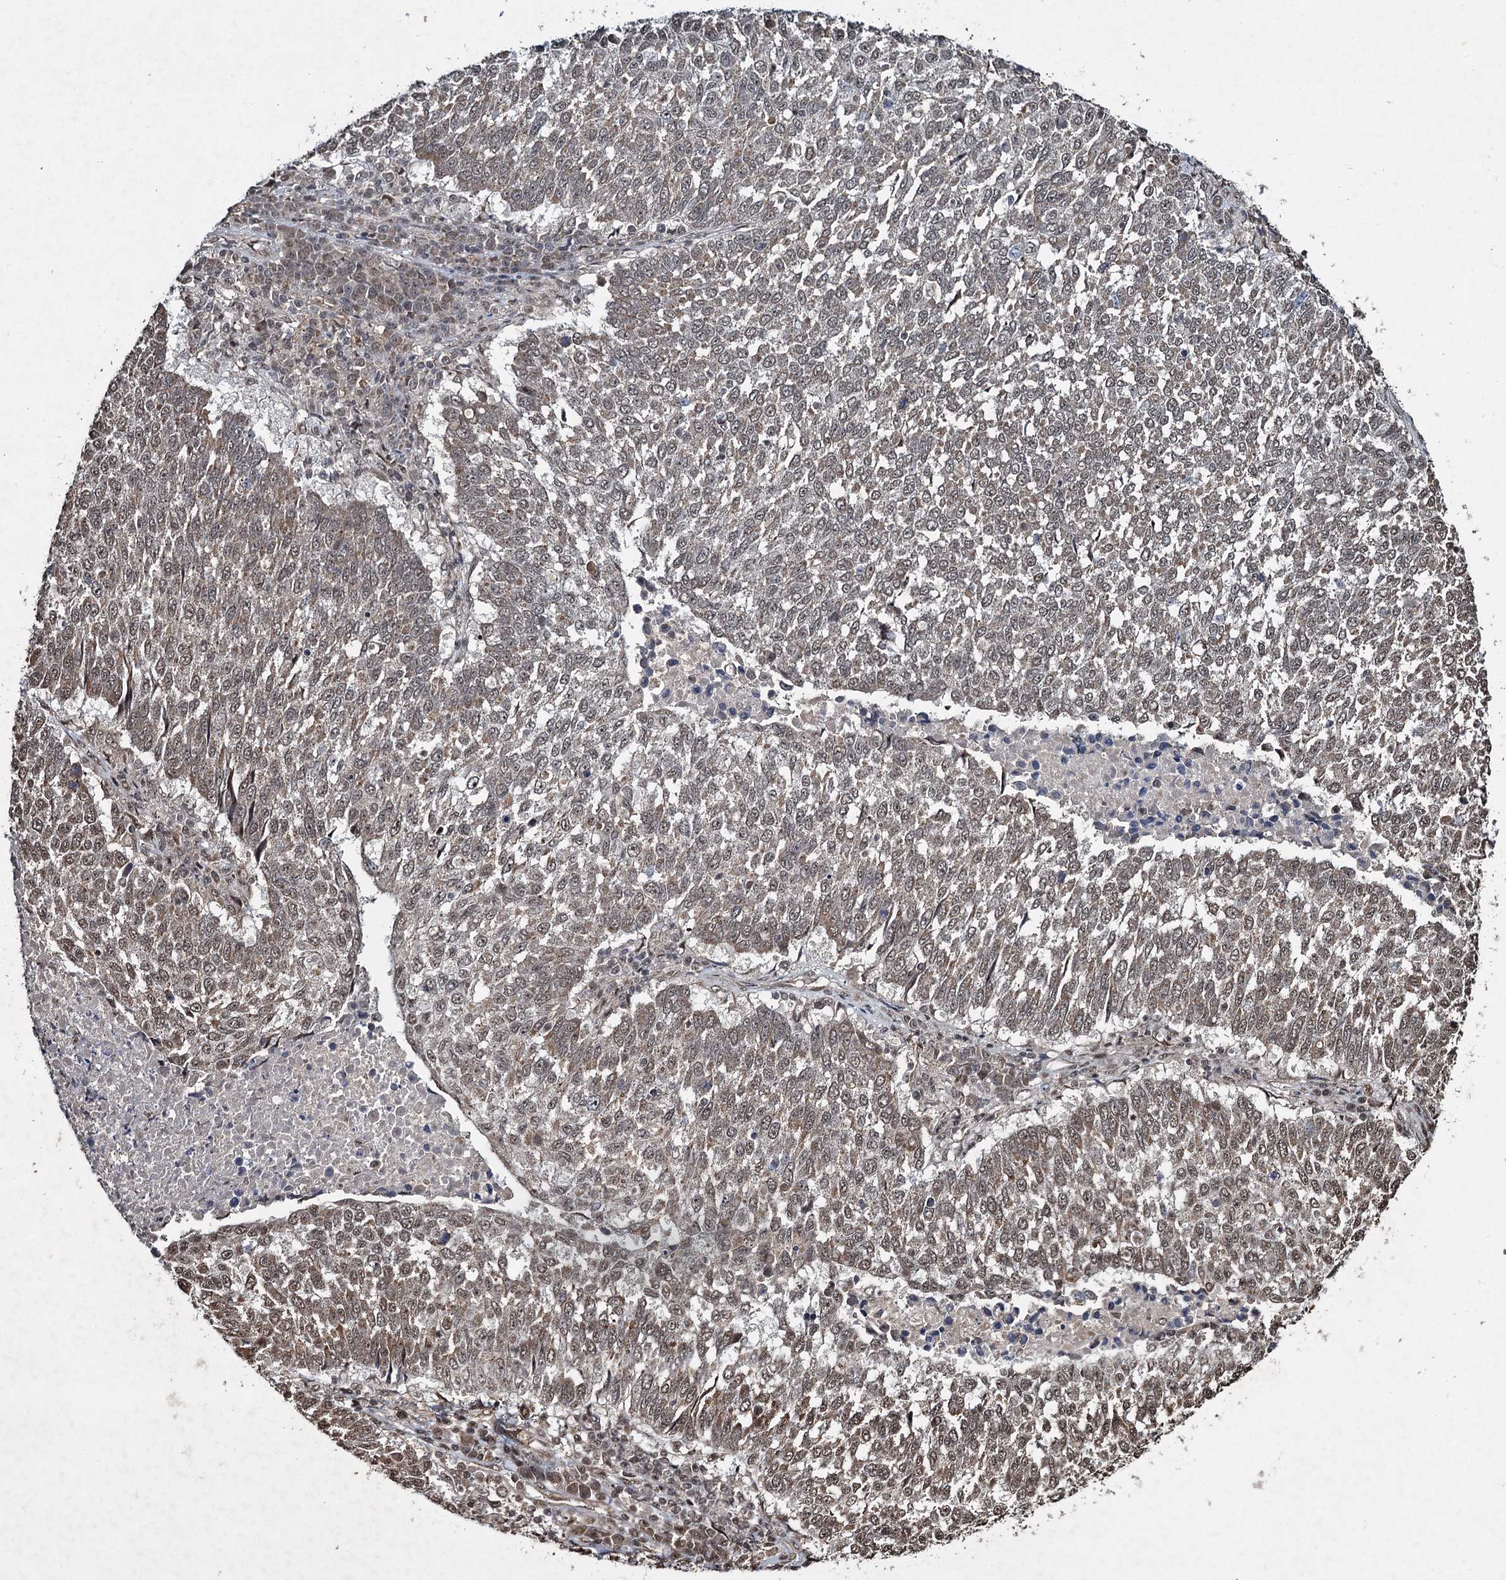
{"staining": {"intensity": "weak", "quantity": "25%-75%", "location": "cytoplasmic/membranous,nuclear"}, "tissue": "lung cancer", "cell_type": "Tumor cells", "image_type": "cancer", "snomed": [{"axis": "morphology", "description": "Squamous cell carcinoma, NOS"}, {"axis": "topography", "description": "Lung"}], "caption": "Lung squamous cell carcinoma stained with DAB (3,3'-diaminobenzidine) IHC shows low levels of weak cytoplasmic/membranous and nuclear expression in approximately 25%-75% of tumor cells. The protein of interest is stained brown, and the nuclei are stained in blue (DAB (3,3'-diaminobenzidine) IHC with brightfield microscopy, high magnification).", "gene": "REP15", "patient": {"sex": "male", "age": 73}}